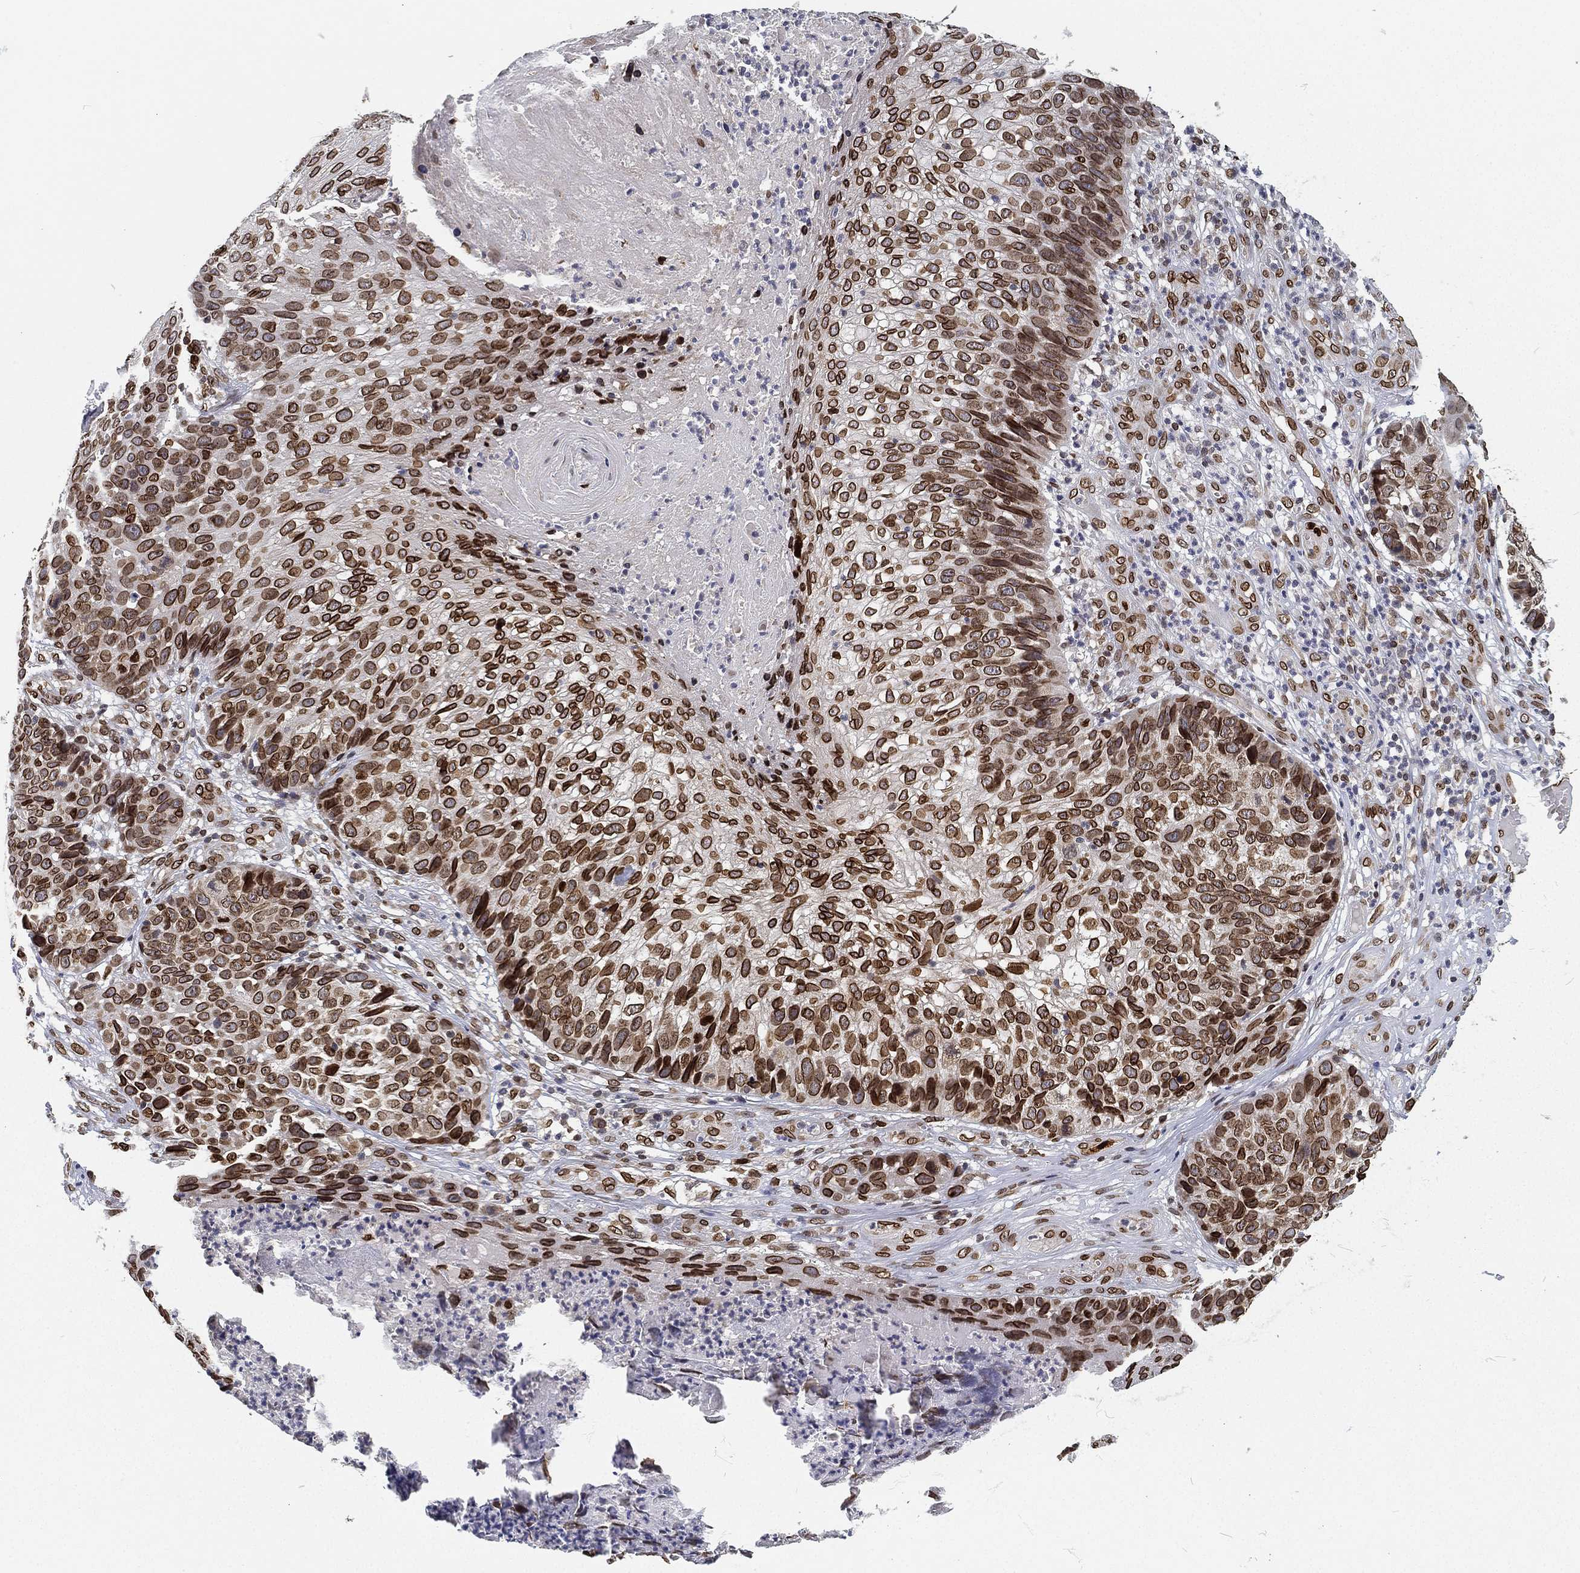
{"staining": {"intensity": "strong", "quantity": ">75%", "location": "cytoplasmic/membranous,nuclear"}, "tissue": "skin cancer", "cell_type": "Tumor cells", "image_type": "cancer", "snomed": [{"axis": "morphology", "description": "Squamous cell carcinoma, NOS"}, {"axis": "topography", "description": "Skin"}], "caption": "High-magnification brightfield microscopy of squamous cell carcinoma (skin) stained with DAB (brown) and counterstained with hematoxylin (blue). tumor cells exhibit strong cytoplasmic/membranous and nuclear positivity is present in approximately>75% of cells.", "gene": "PALB2", "patient": {"sex": "male", "age": 92}}